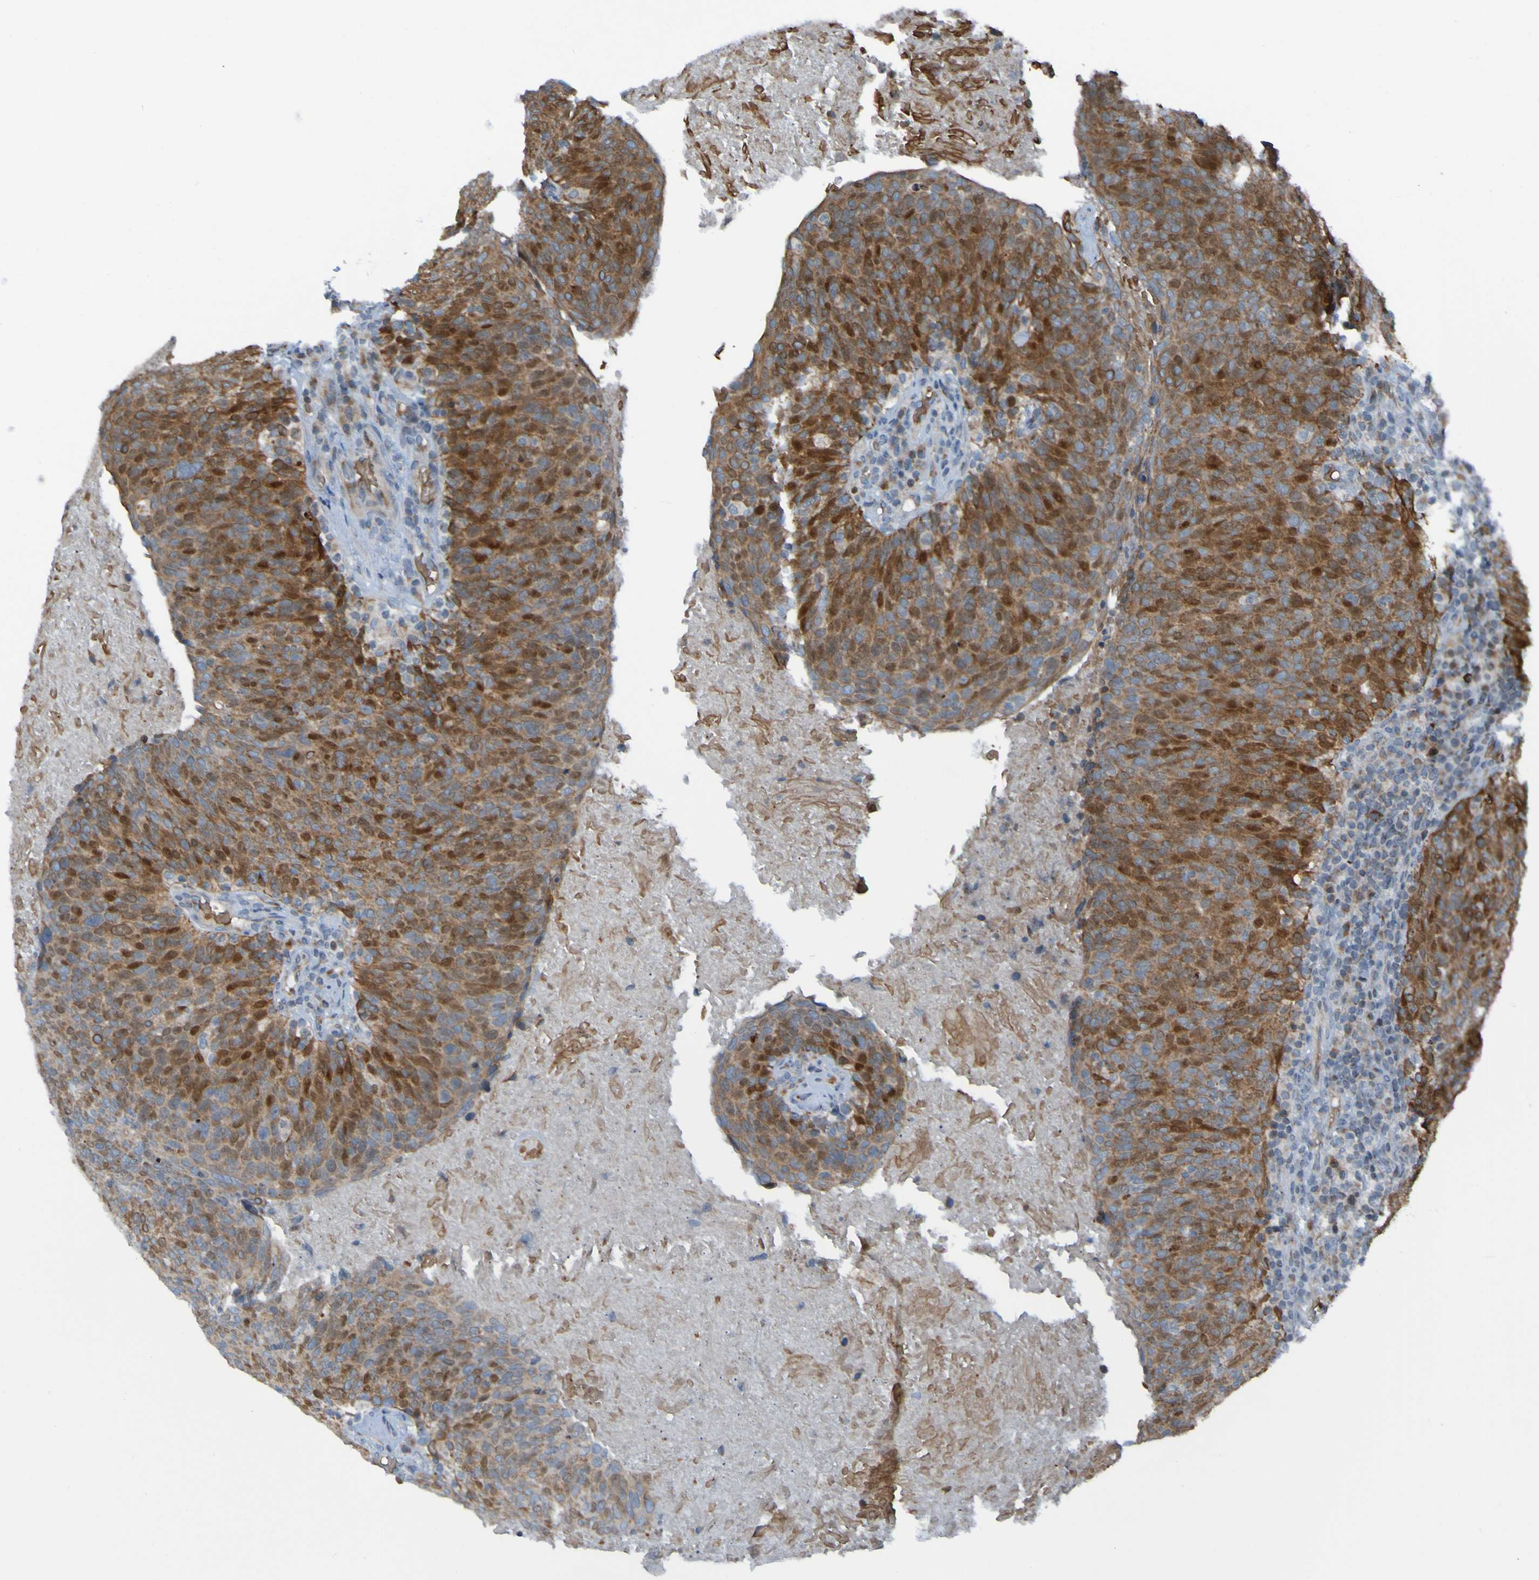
{"staining": {"intensity": "moderate", "quantity": ">75%", "location": "cytoplasmic/membranous,nuclear"}, "tissue": "head and neck cancer", "cell_type": "Tumor cells", "image_type": "cancer", "snomed": [{"axis": "morphology", "description": "Squamous cell carcinoma, NOS"}, {"axis": "morphology", "description": "Squamous cell carcinoma, metastatic, NOS"}, {"axis": "topography", "description": "Lymph node"}, {"axis": "topography", "description": "Head-Neck"}], "caption": "There is medium levels of moderate cytoplasmic/membranous and nuclear positivity in tumor cells of head and neck squamous cell carcinoma, as demonstrated by immunohistochemical staining (brown color).", "gene": "UNG", "patient": {"sex": "male", "age": 62}}